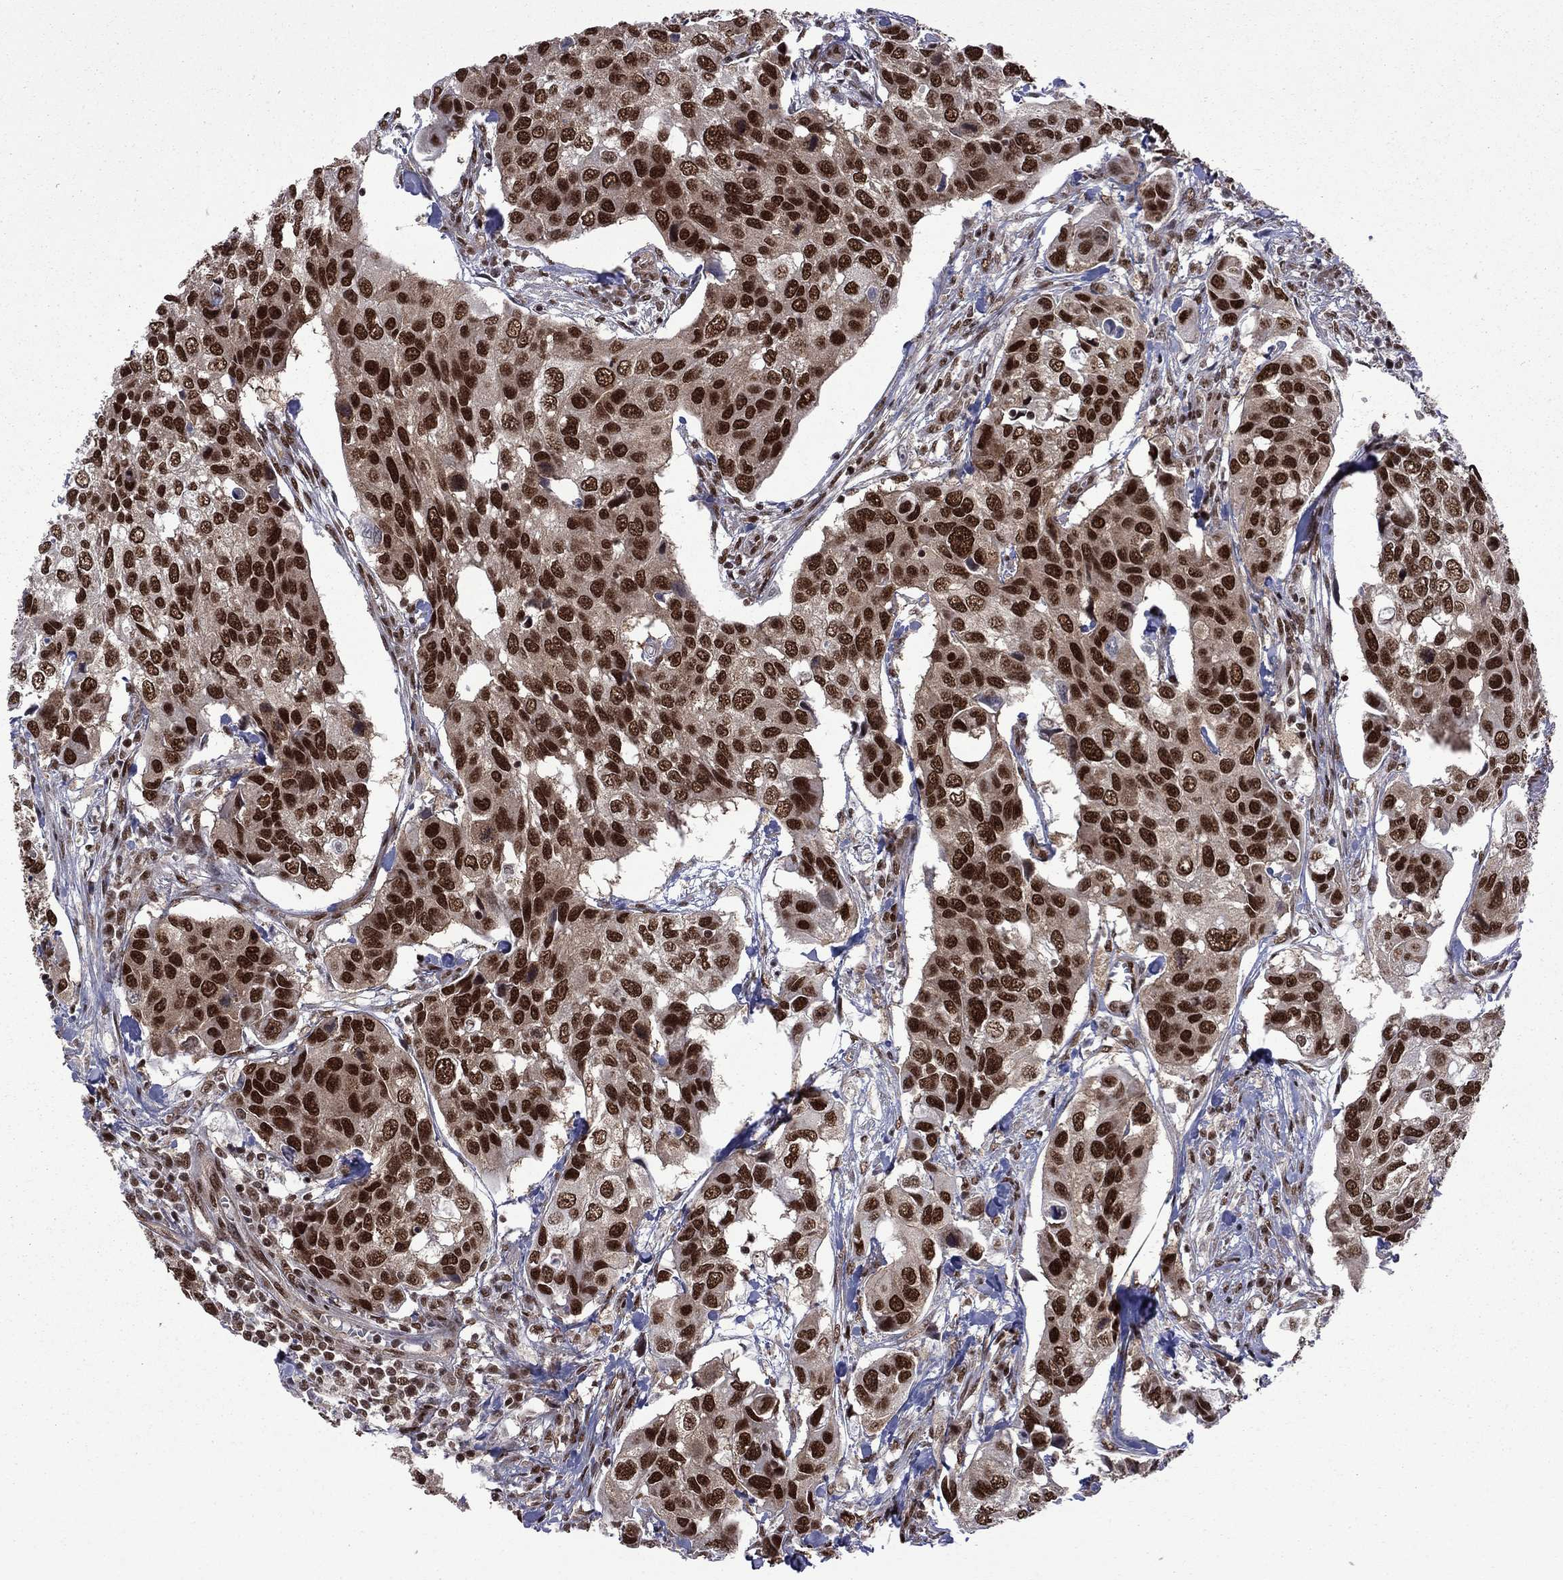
{"staining": {"intensity": "strong", "quantity": ">75%", "location": "nuclear"}, "tissue": "urothelial cancer", "cell_type": "Tumor cells", "image_type": "cancer", "snomed": [{"axis": "morphology", "description": "Urothelial carcinoma, High grade"}, {"axis": "topography", "description": "Urinary bladder"}], "caption": "Immunohistochemistry staining of high-grade urothelial carcinoma, which exhibits high levels of strong nuclear positivity in approximately >75% of tumor cells indicating strong nuclear protein positivity. The staining was performed using DAB (brown) for protein detection and nuclei were counterstained in hematoxylin (blue).", "gene": "MED25", "patient": {"sex": "male", "age": 60}}